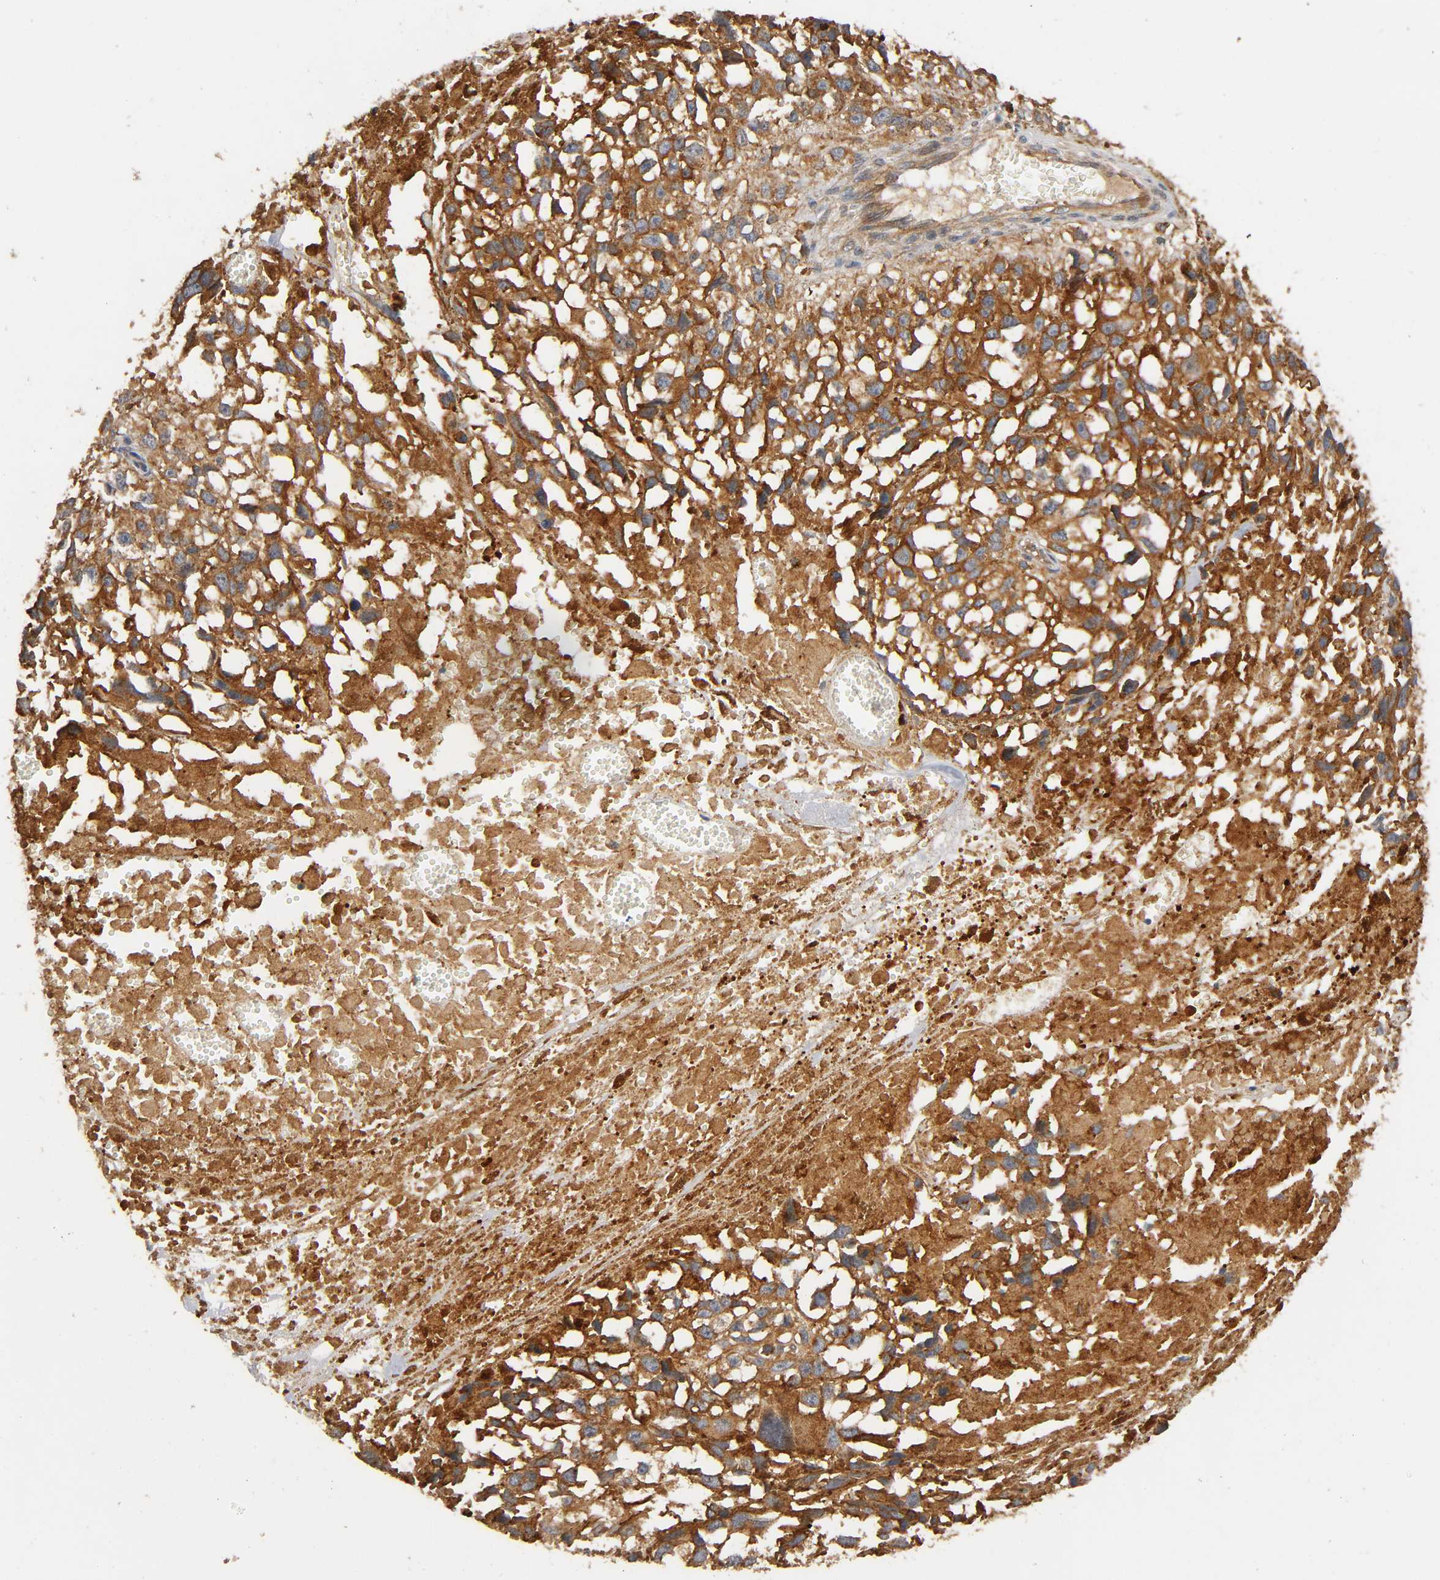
{"staining": {"intensity": "strong", "quantity": ">75%", "location": "cytoplasmic/membranous"}, "tissue": "melanoma", "cell_type": "Tumor cells", "image_type": "cancer", "snomed": [{"axis": "morphology", "description": "Malignant melanoma, Metastatic site"}, {"axis": "topography", "description": "Lymph node"}], "caption": "Malignant melanoma (metastatic site) stained with immunohistochemistry (IHC) displays strong cytoplasmic/membranous expression in approximately >75% of tumor cells.", "gene": "IKBKB", "patient": {"sex": "male", "age": 59}}